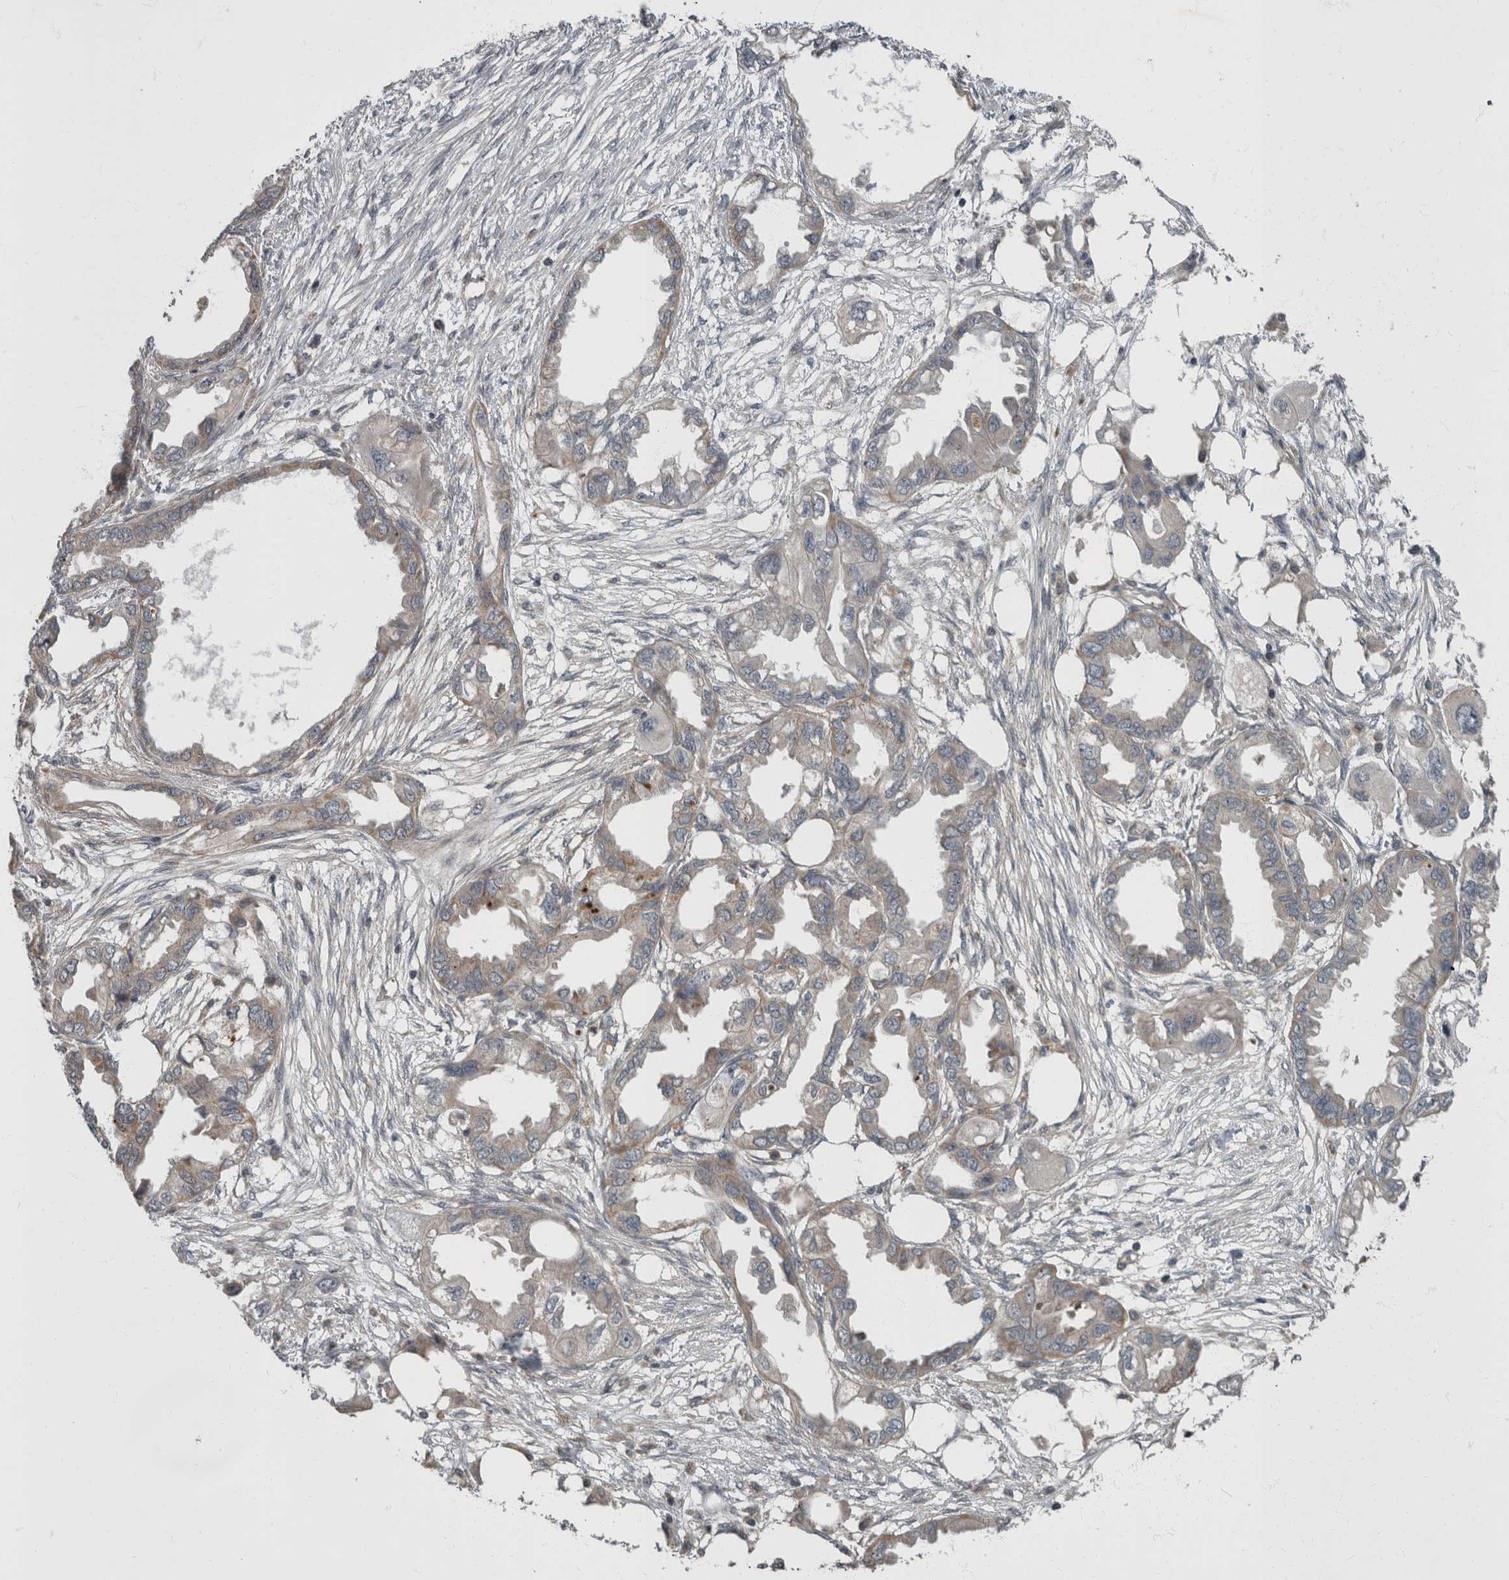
{"staining": {"intensity": "weak", "quantity": "<25%", "location": "cytoplasmic/membranous"}, "tissue": "endometrial cancer", "cell_type": "Tumor cells", "image_type": "cancer", "snomed": [{"axis": "morphology", "description": "Adenocarcinoma, NOS"}, {"axis": "morphology", "description": "Adenocarcinoma, metastatic, NOS"}, {"axis": "topography", "description": "Adipose tissue"}, {"axis": "topography", "description": "Endometrium"}], "caption": "IHC photomicrograph of neoplastic tissue: human adenocarcinoma (endometrial) stained with DAB (3,3'-diaminobenzidine) exhibits no significant protein staining in tumor cells. (Brightfield microscopy of DAB (3,3'-diaminobenzidine) immunohistochemistry (IHC) at high magnification).", "gene": "VEGFD", "patient": {"sex": "female", "age": 67}}